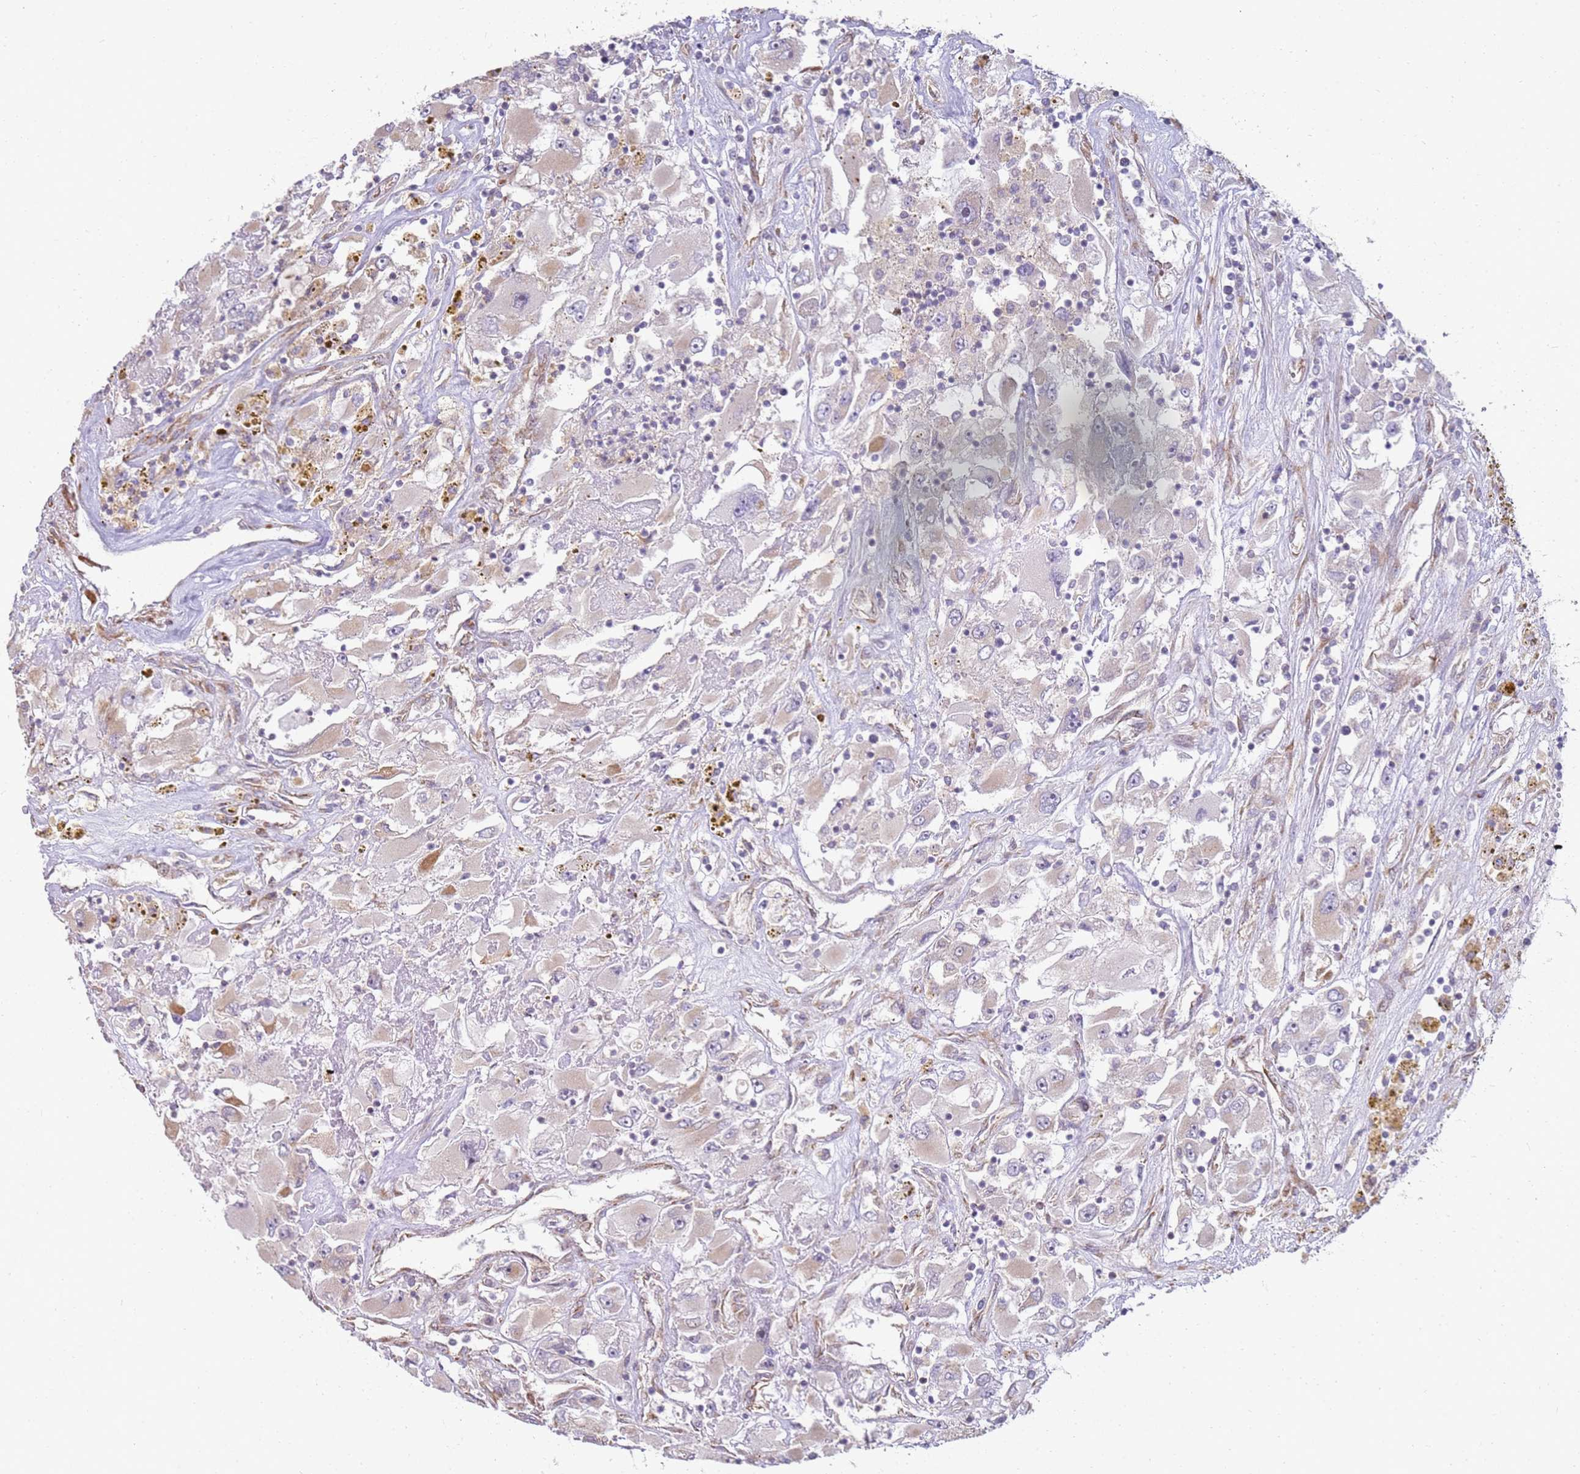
{"staining": {"intensity": "negative", "quantity": "none", "location": "none"}, "tissue": "renal cancer", "cell_type": "Tumor cells", "image_type": "cancer", "snomed": [{"axis": "morphology", "description": "Adenocarcinoma, NOS"}, {"axis": "topography", "description": "Kidney"}], "caption": "Immunohistochemical staining of adenocarcinoma (renal) shows no significant staining in tumor cells.", "gene": "GRAP", "patient": {"sex": "female", "age": 52}}